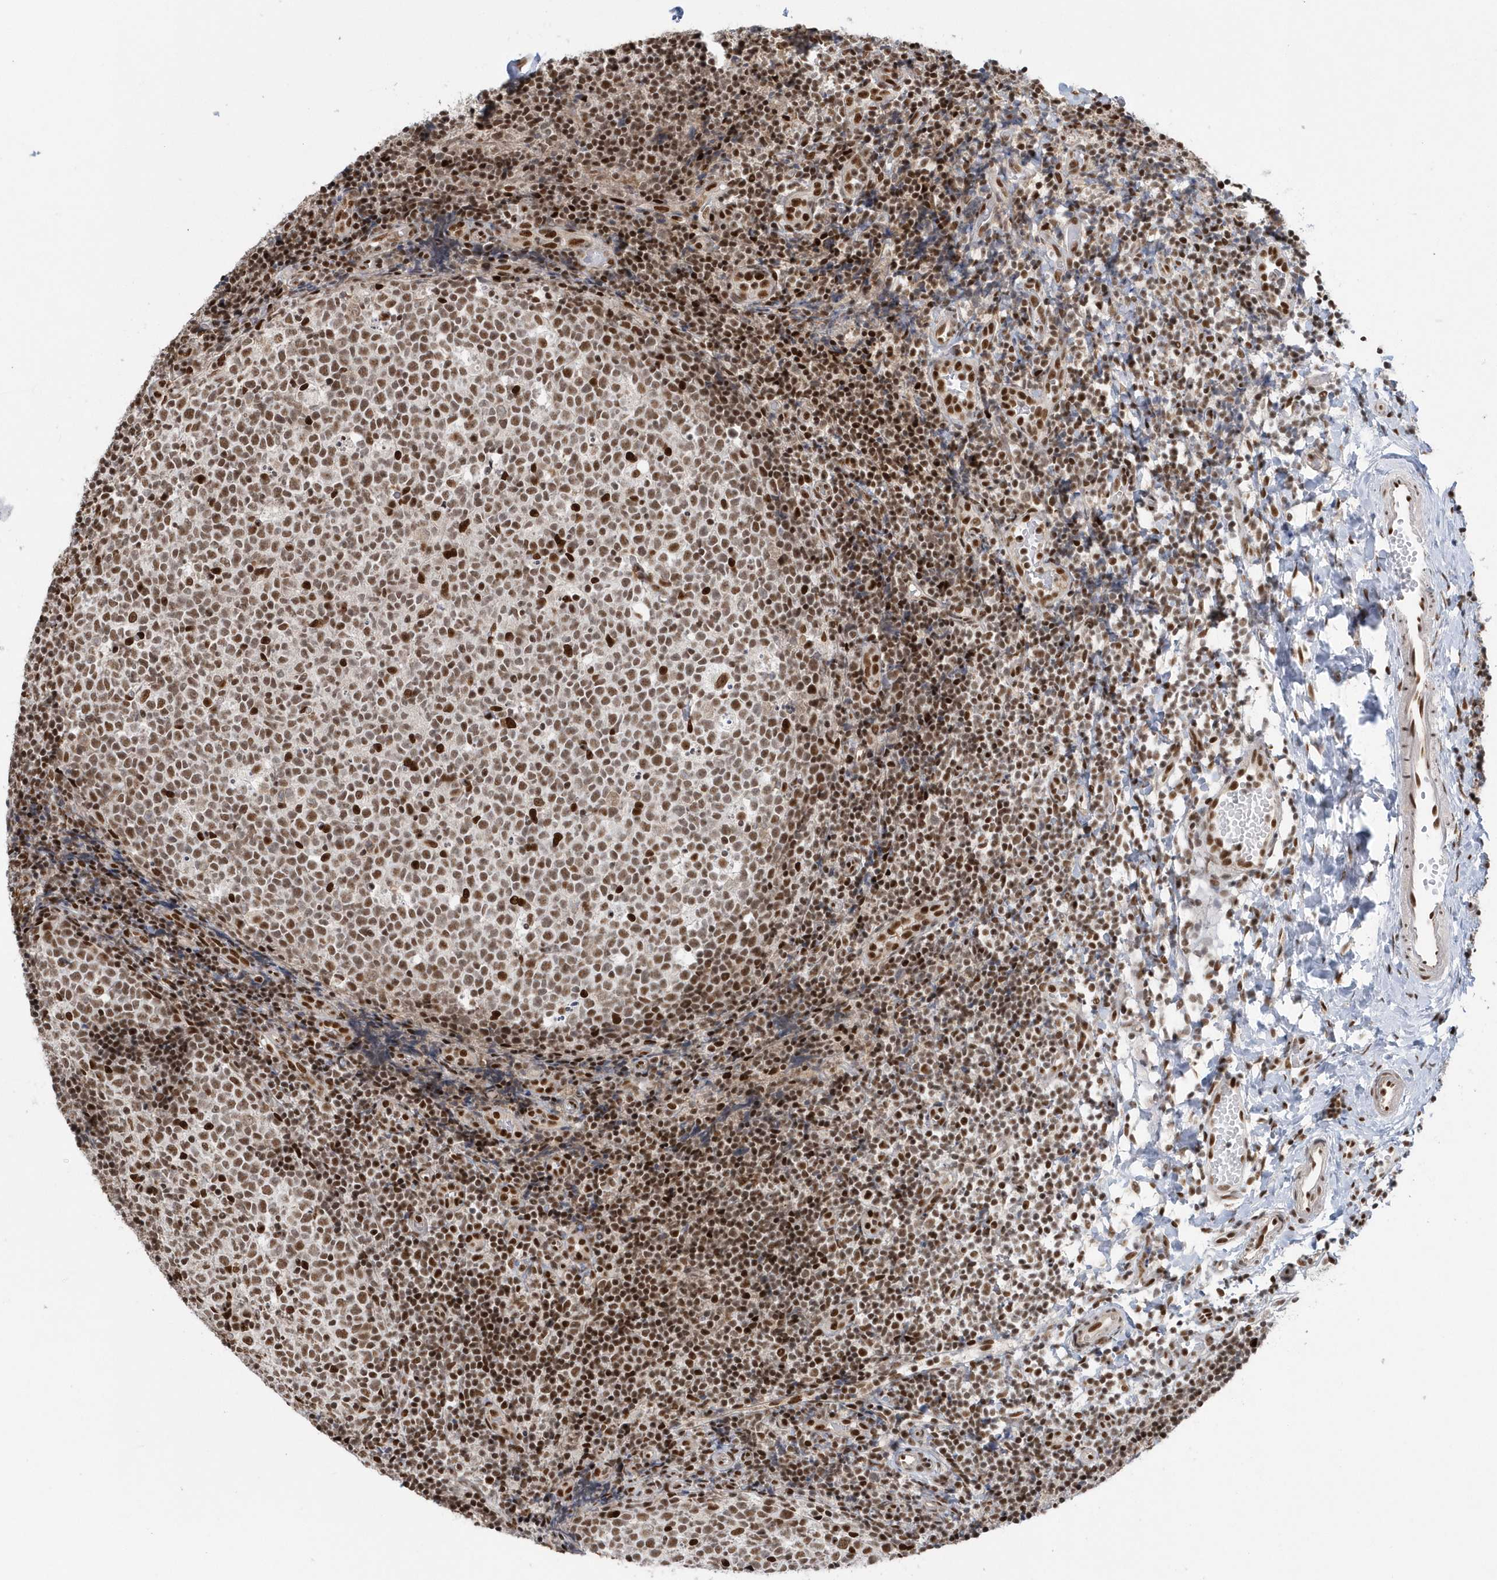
{"staining": {"intensity": "moderate", "quantity": ">75%", "location": "nuclear"}, "tissue": "tonsil", "cell_type": "Germinal center cells", "image_type": "normal", "snomed": [{"axis": "morphology", "description": "Normal tissue, NOS"}, {"axis": "topography", "description": "Tonsil"}], "caption": "Germinal center cells display moderate nuclear staining in about >75% of cells in unremarkable tonsil.", "gene": "SEPHS1", "patient": {"sex": "female", "age": 19}}